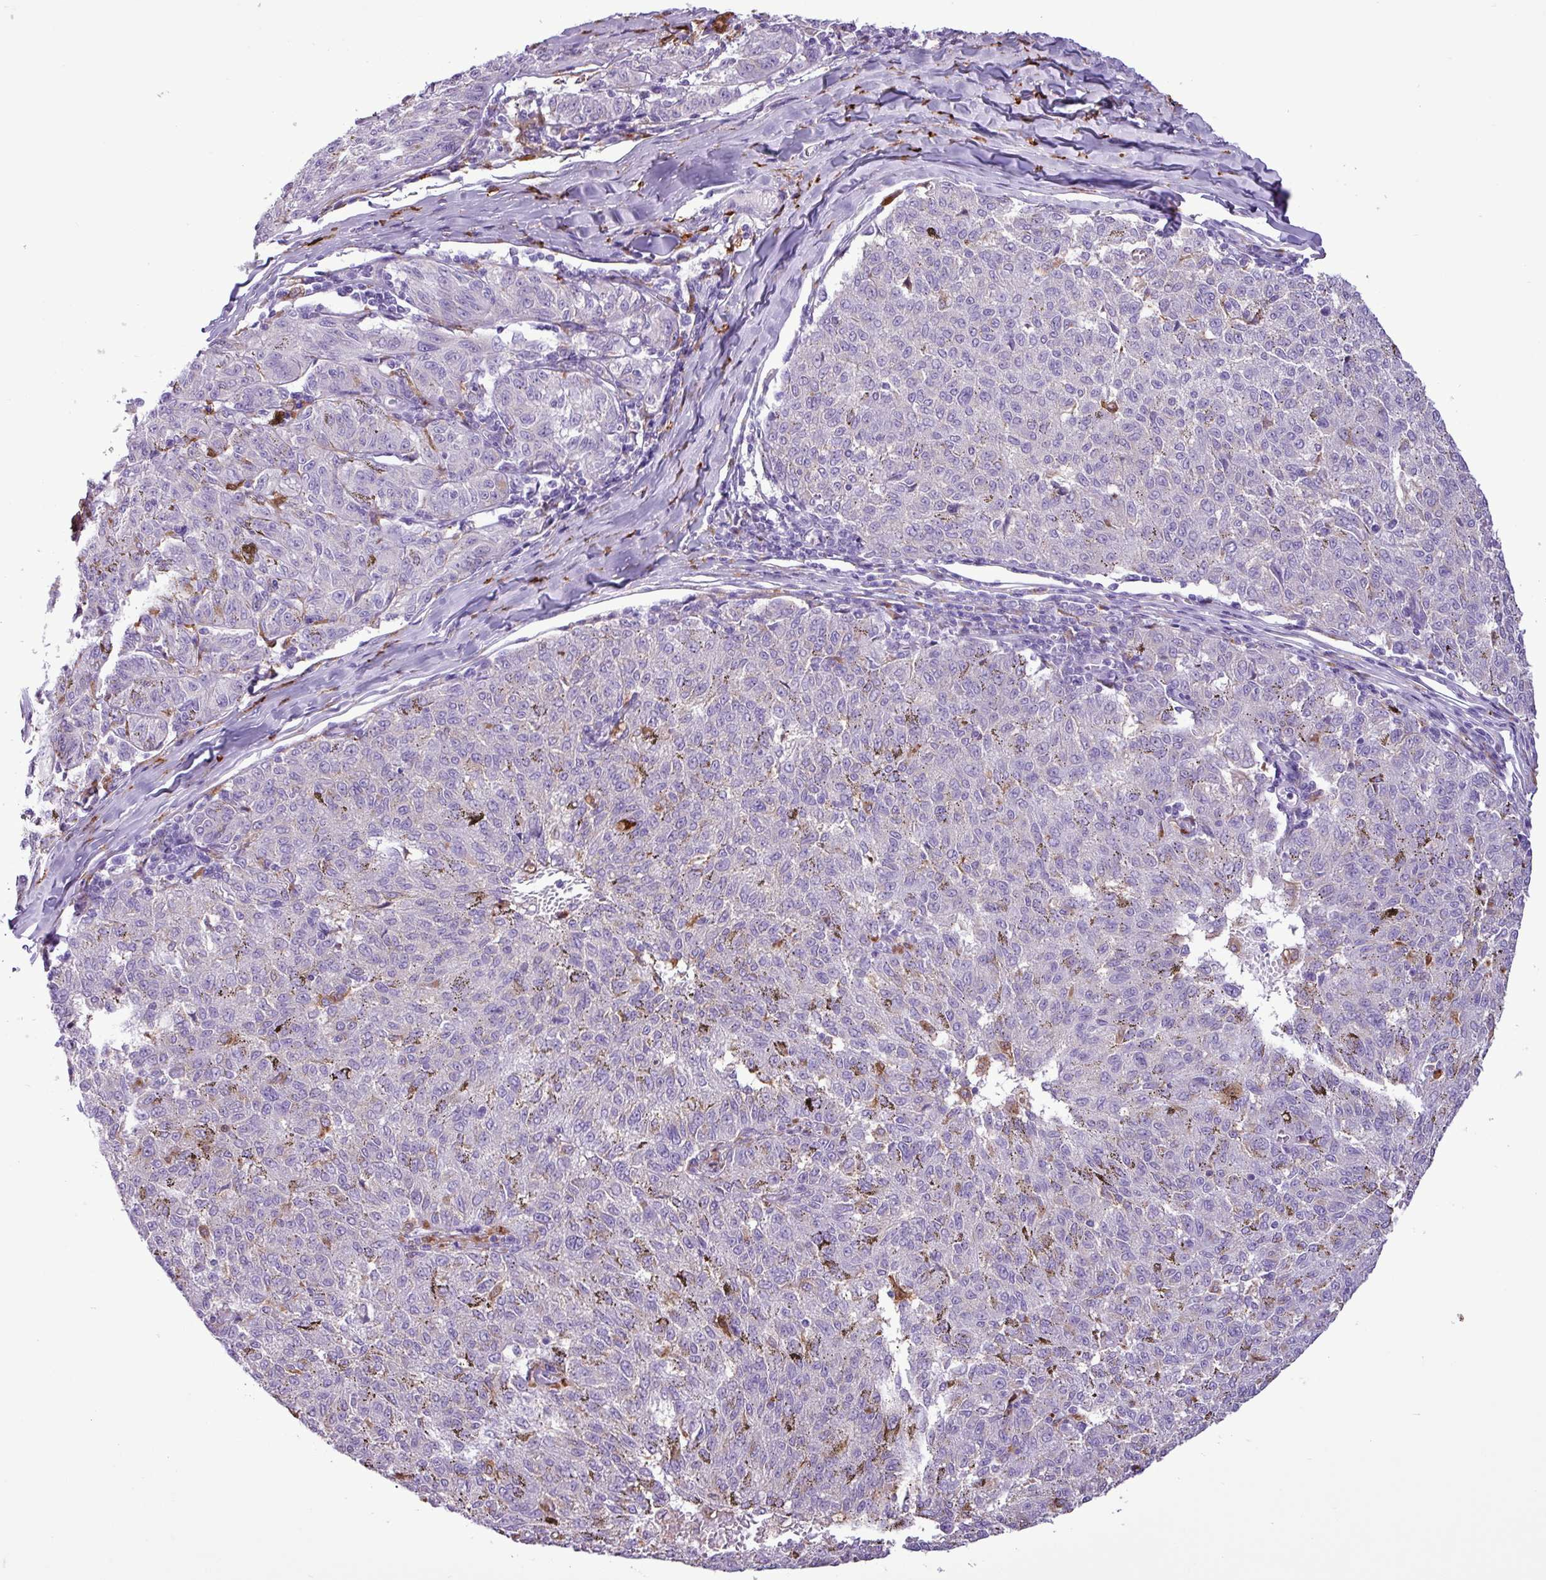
{"staining": {"intensity": "negative", "quantity": "none", "location": "none"}, "tissue": "melanoma", "cell_type": "Tumor cells", "image_type": "cancer", "snomed": [{"axis": "morphology", "description": "Malignant melanoma, NOS"}, {"axis": "topography", "description": "Skin"}], "caption": "IHC photomicrograph of neoplastic tissue: malignant melanoma stained with DAB shows no significant protein staining in tumor cells.", "gene": "TMEM200C", "patient": {"sex": "female", "age": 72}}